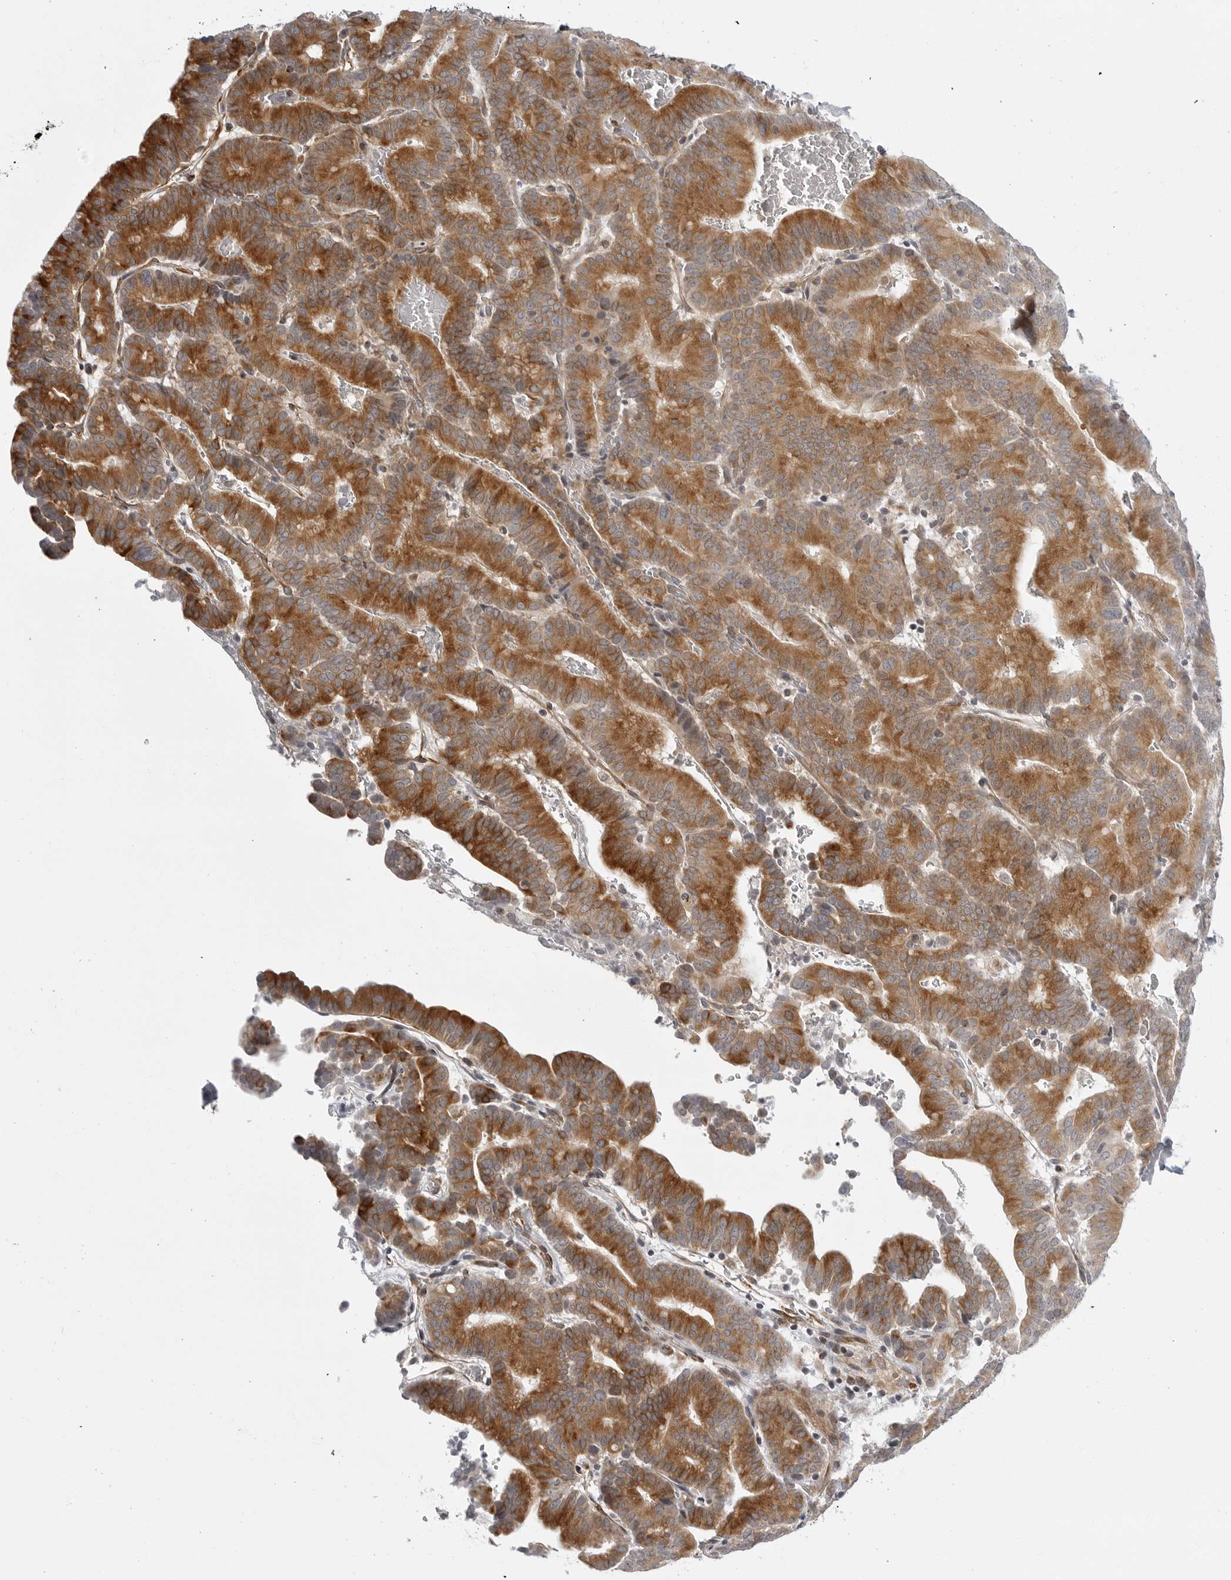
{"staining": {"intensity": "strong", "quantity": ">75%", "location": "cytoplasmic/membranous"}, "tissue": "liver cancer", "cell_type": "Tumor cells", "image_type": "cancer", "snomed": [{"axis": "morphology", "description": "Cholangiocarcinoma"}, {"axis": "topography", "description": "Liver"}], "caption": "Liver cholangiocarcinoma stained with a brown dye demonstrates strong cytoplasmic/membranous positive staining in approximately >75% of tumor cells.", "gene": "CD300LD", "patient": {"sex": "female", "age": 75}}